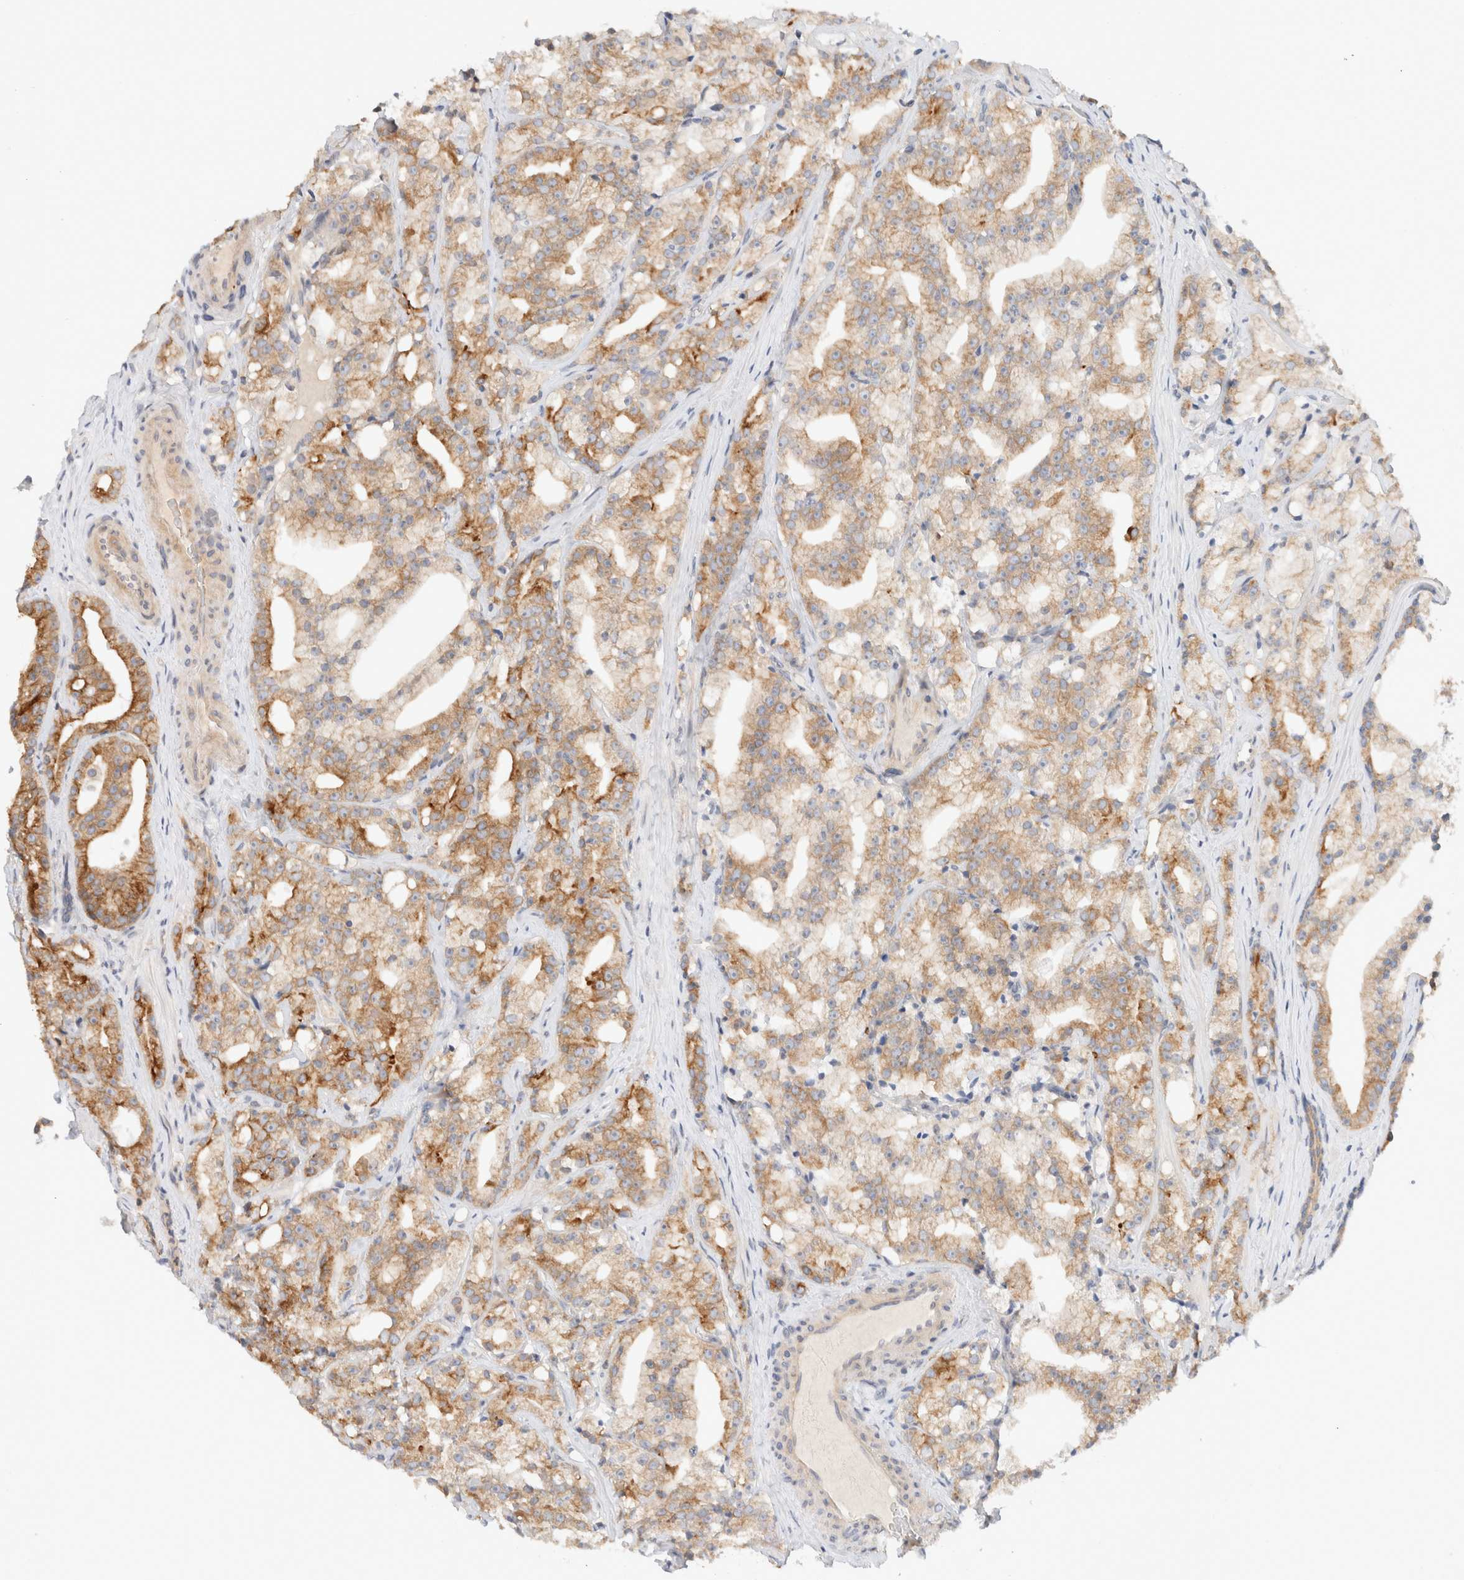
{"staining": {"intensity": "moderate", "quantity": ">75%", "location": "cytoplasmic/membranous"}, "tissue": "prostate cancer", "cell_type": "Tumor cells", "image_type": "cancer", "snomed": [{"axis": "morphology", "description": "Adenocarcinoma, High grade"}, {"axis": "topography", "description": "Prostate"}], "caption": "Tumor cells demonstrate moderate cytoplasmic/membranous expression in approximately >75% of cells in prostate cancer (high-grade adenocarcinoma).", "gene": "MARK3", "patient": {"sex": "male", "age": 64}}